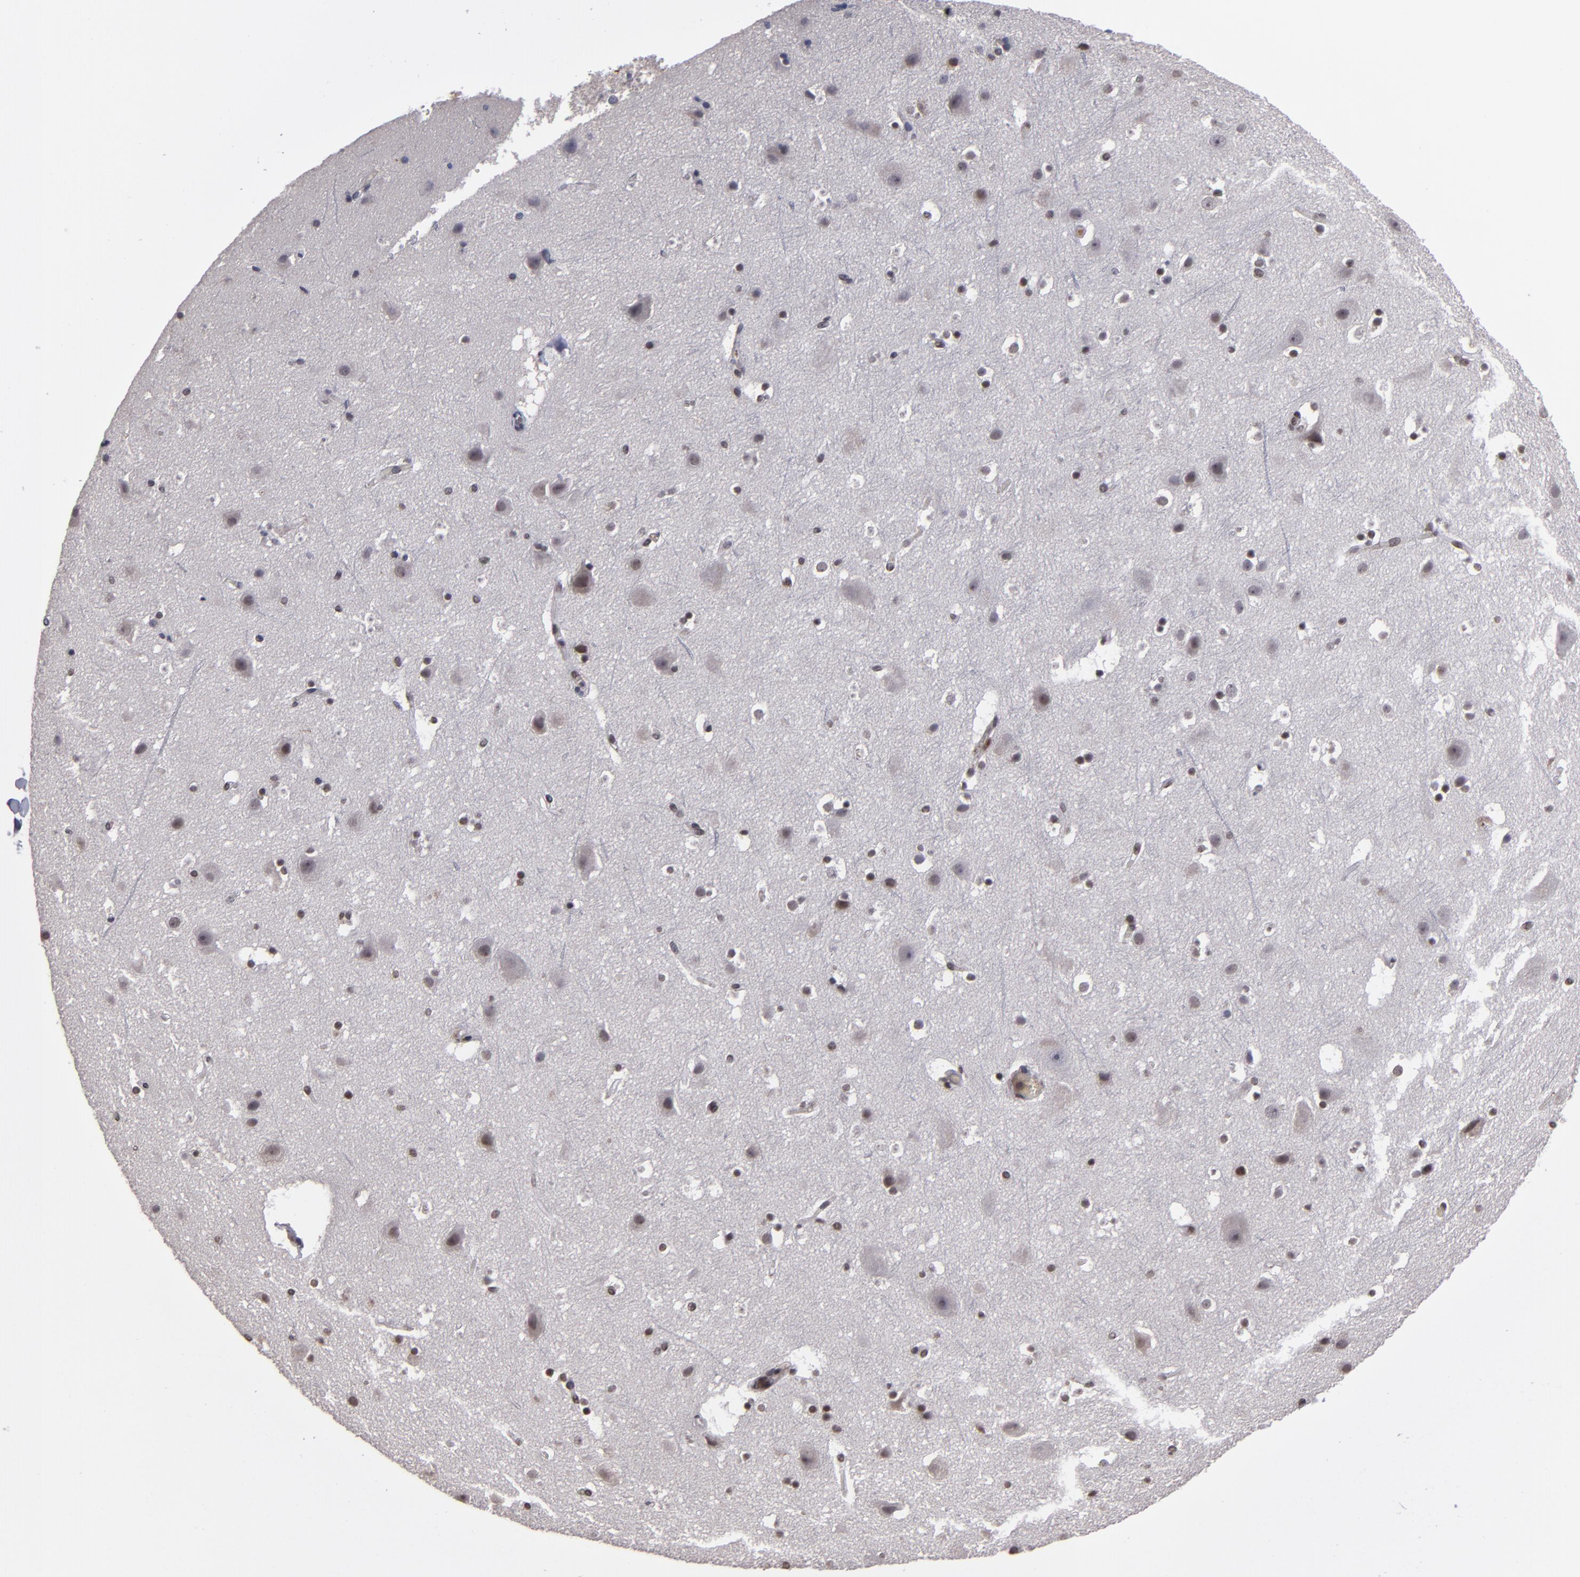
{"staining": {"intensity": "negative", "quantity": "none", "location": "none"}, "tissue": "cerebral cortex", "cell_type": "Endothelial cells", "image_type": "normal", "snomed": [{"axis": "morphology", "description": "Normal tissue, NOS"}, {"axis": "topography", "description": "Cerebral cortex"}], "caption": "A high-resolution micrograph shows IHC staining of benign cerebral cortex, which exhibits no significant staining in endothelial cells. The staining is performed using DAB brown chromogen with nuclei counter-stained in using hematoxylin.", "gene": "ITIH4", "patient": {"sex": "male", "age": 45}}